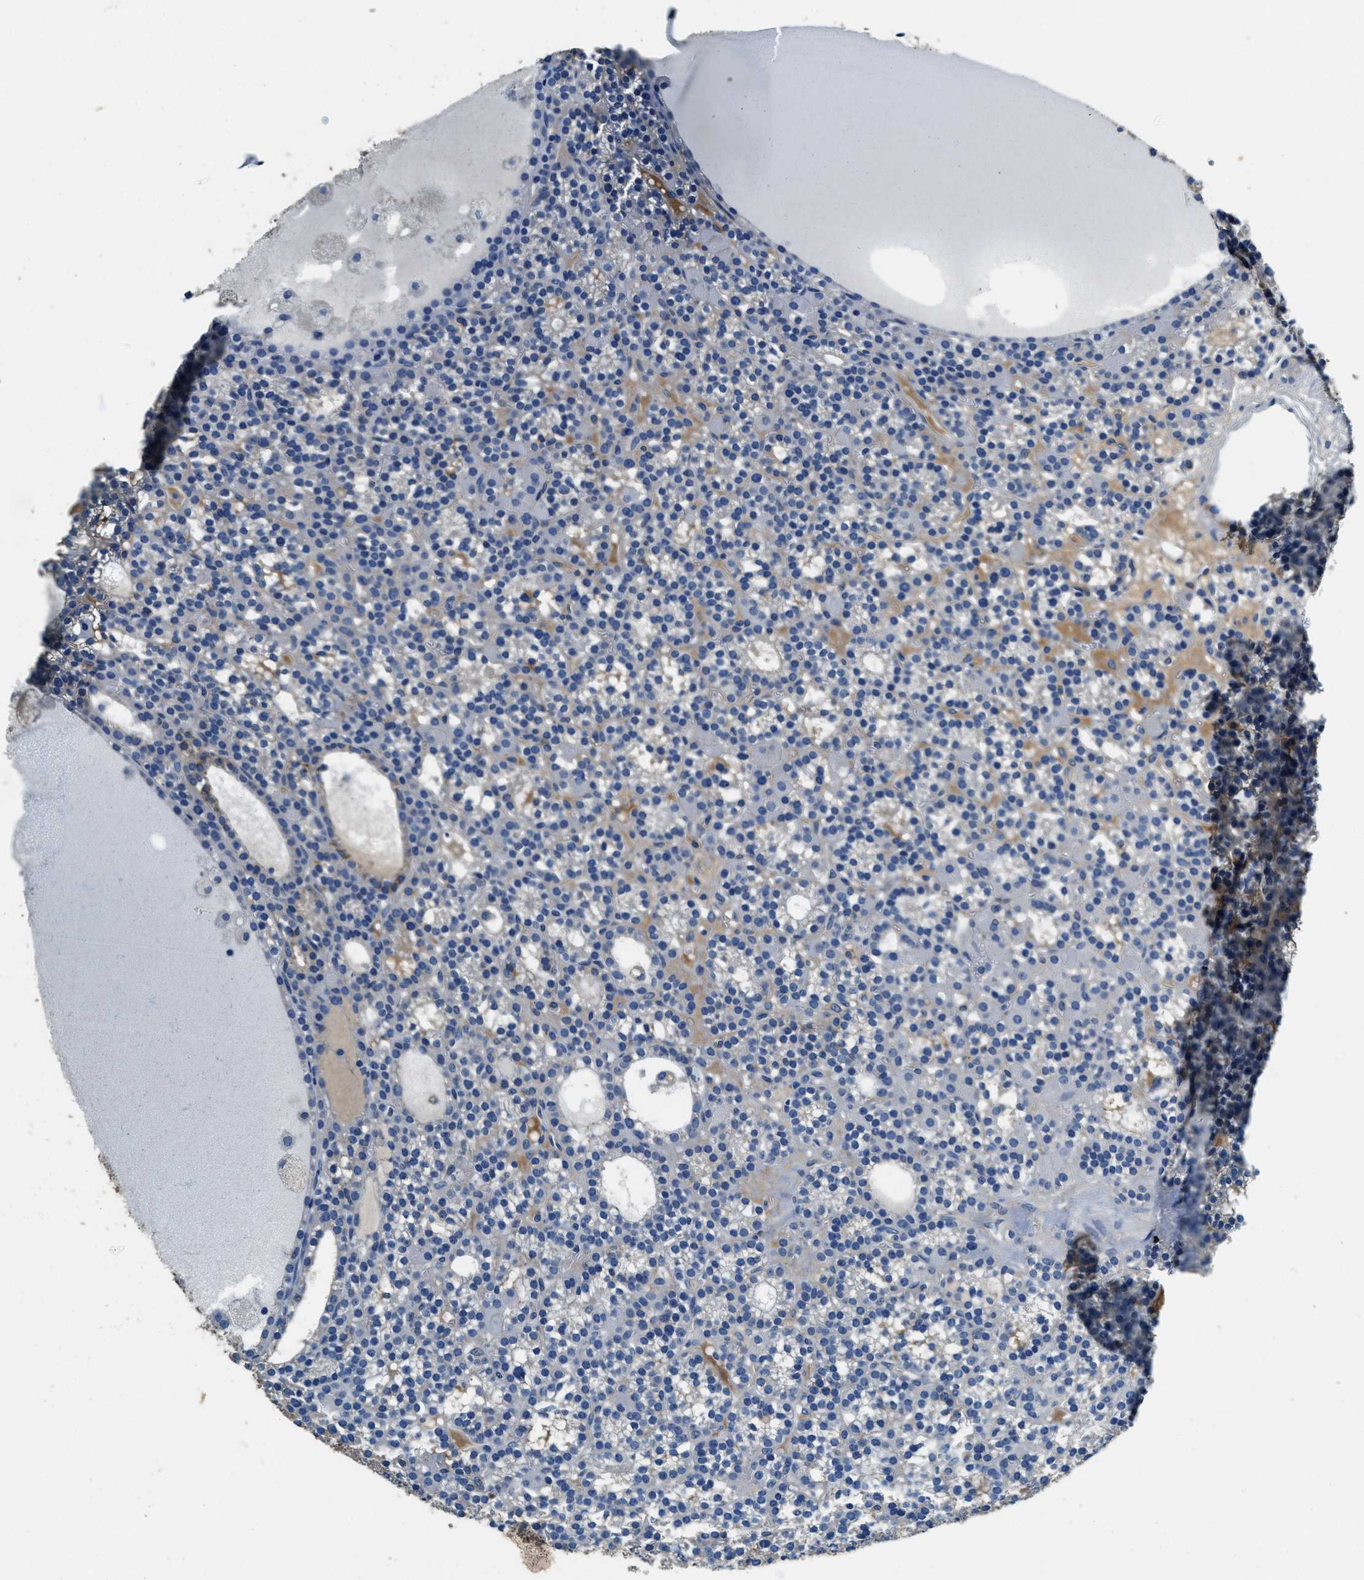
{"staining": {"intensity": "weak", "quantity": "<25%", "location": "cytoplasmic/membranous"}, "tissue": "parathyroid gland", "cell_type": "Glandular cells", "image_type": "normal", "snomed": [{"axis": "morphology", "description": "Normal tissue, NOS"}, {"axis": "morphology", "description": "Adenoma, NOS"}, {"axis": "topography", "description": "Parathyroid gland"}], "caption": "This is a photomicrograph of immunohistochemistry (IHC) staining of normal parathyroid gland, which shows no expression in glandular cells.", "gene": "TMEM186", "patient": {"sex": "female", "age": 58}}